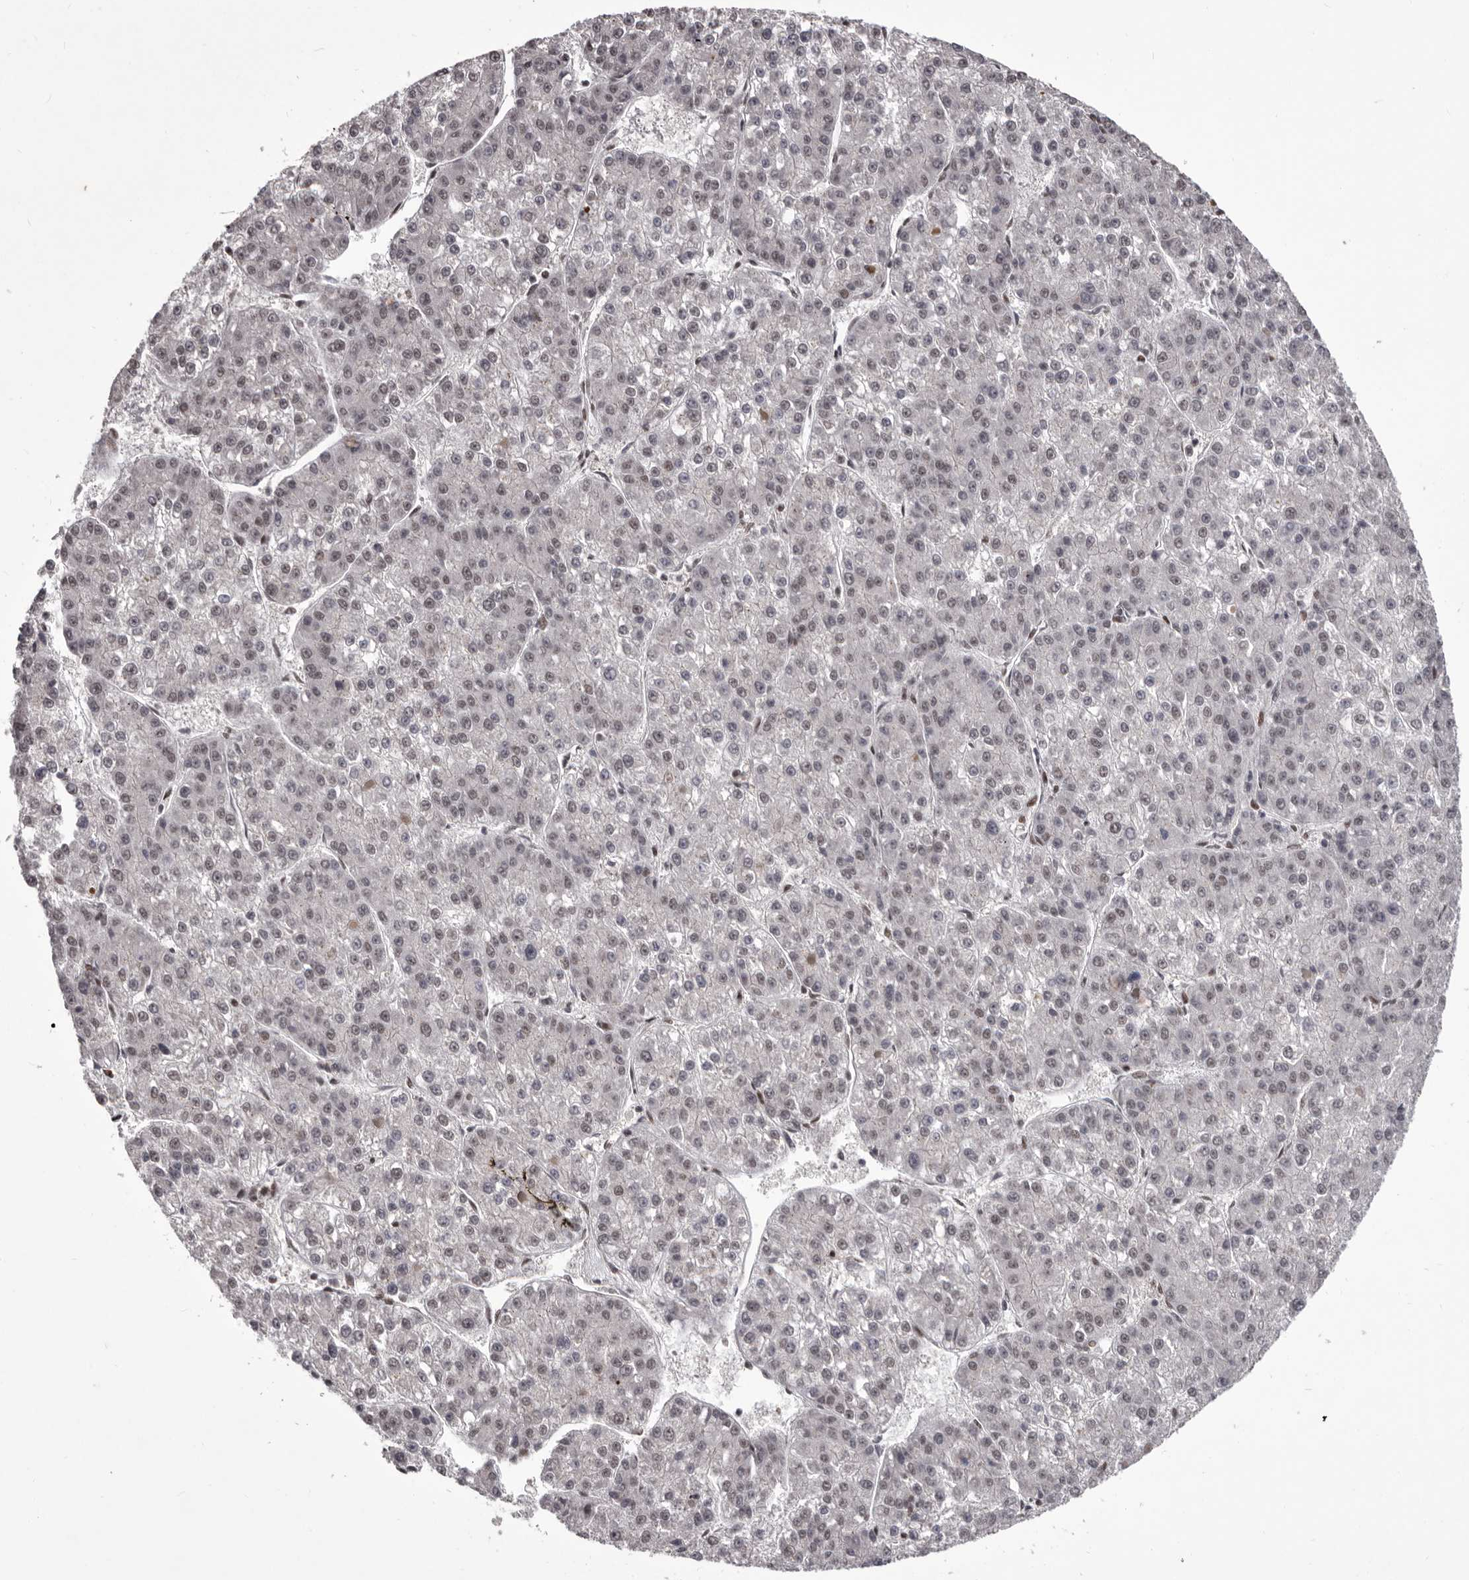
{"staining": {"intensity": "weak", "quantity": "25%-75%", "location": "nuclear"}, "tissue": "liver cancer", "cell_type": "Tumor cells", "image_type": "cancer", "snomed": [{"axis": "morphology", "description": "Carcinoma, Hepatocellular, NOS"}, {"axis": "topography", "description": "Liver"}], "caption": "IHC photomicrograph of liver cancer (hepatocellular carcinoma) stained for a protein (brown), which shows low levels of weak nuclear positivity in approximately 25%-75% of tumor cells.", "gene": "NUMA1", "patient": {"sex": "female", "age": 73}}